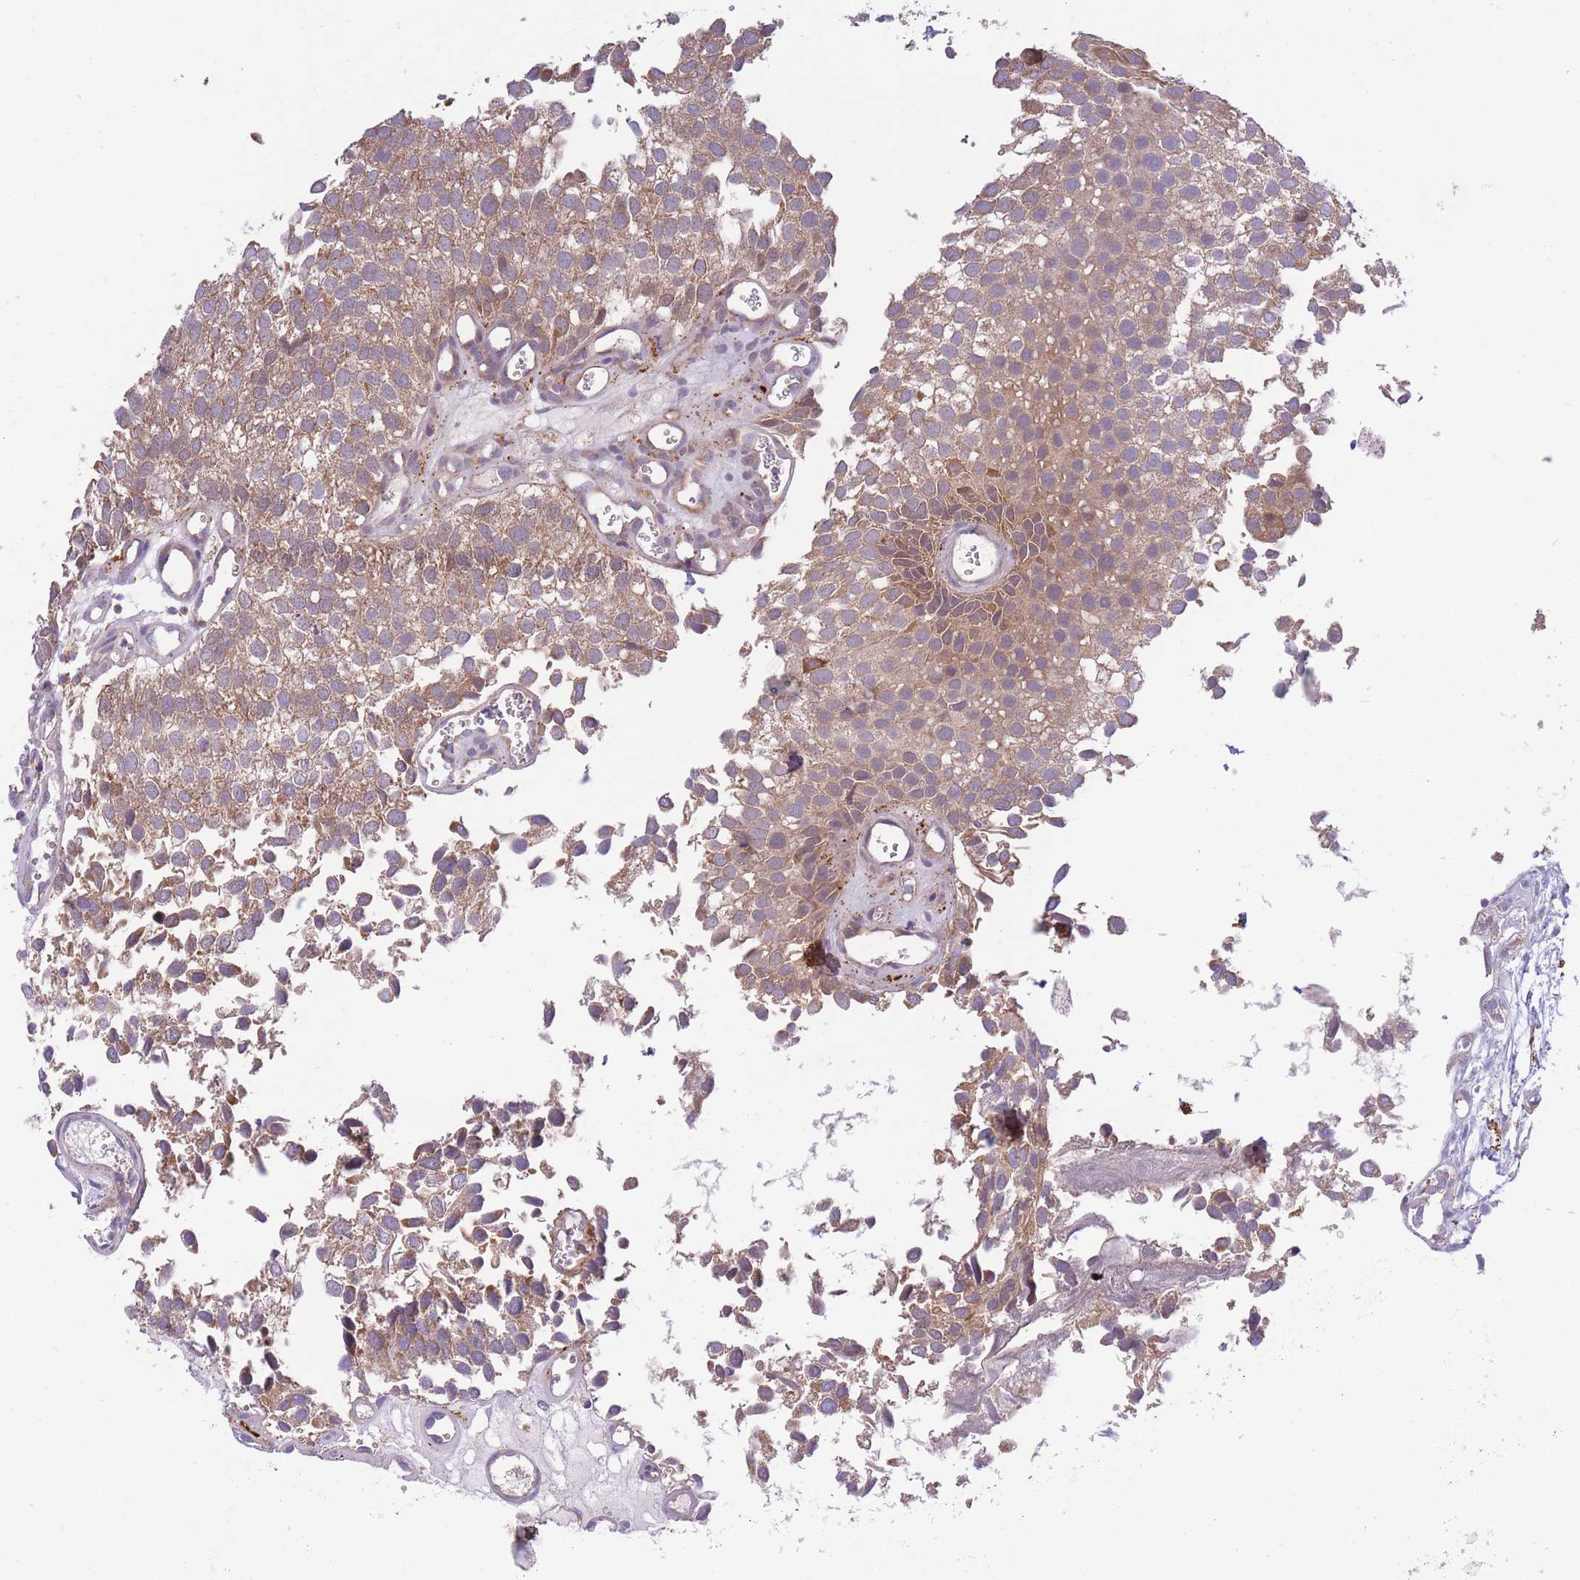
{"staining": {"intensity": "moderate", "quantity": ">75%", "location": "cytoplasmic/membranous"}, "tissue": "urothelial cancer", "cell_type": "Tumor cells", "image_type": "cancer", "snomed": [{"axis": "morphology", "description": "Urothelial carcinoma, Low grade"}, {"axis": "topography", "description": "Urinary bladder"}], "caption": "Immunohistochemistry (IHC) staining of low-grade urothelial carcinoma, which displays medium levels of moderate cytoplasmic/membranous positivity in about >75% of tumor cells indicating moderate cytoplasmic/membranous protein positivity. The staining was performed using DAB (3,3'-diaminobenzidine) (brown) for protein detection and nuclei were counterstained in hematoxylin (blue).", "gene": "ATP13A2", "patient": {"sex": "male", "age": 88}}